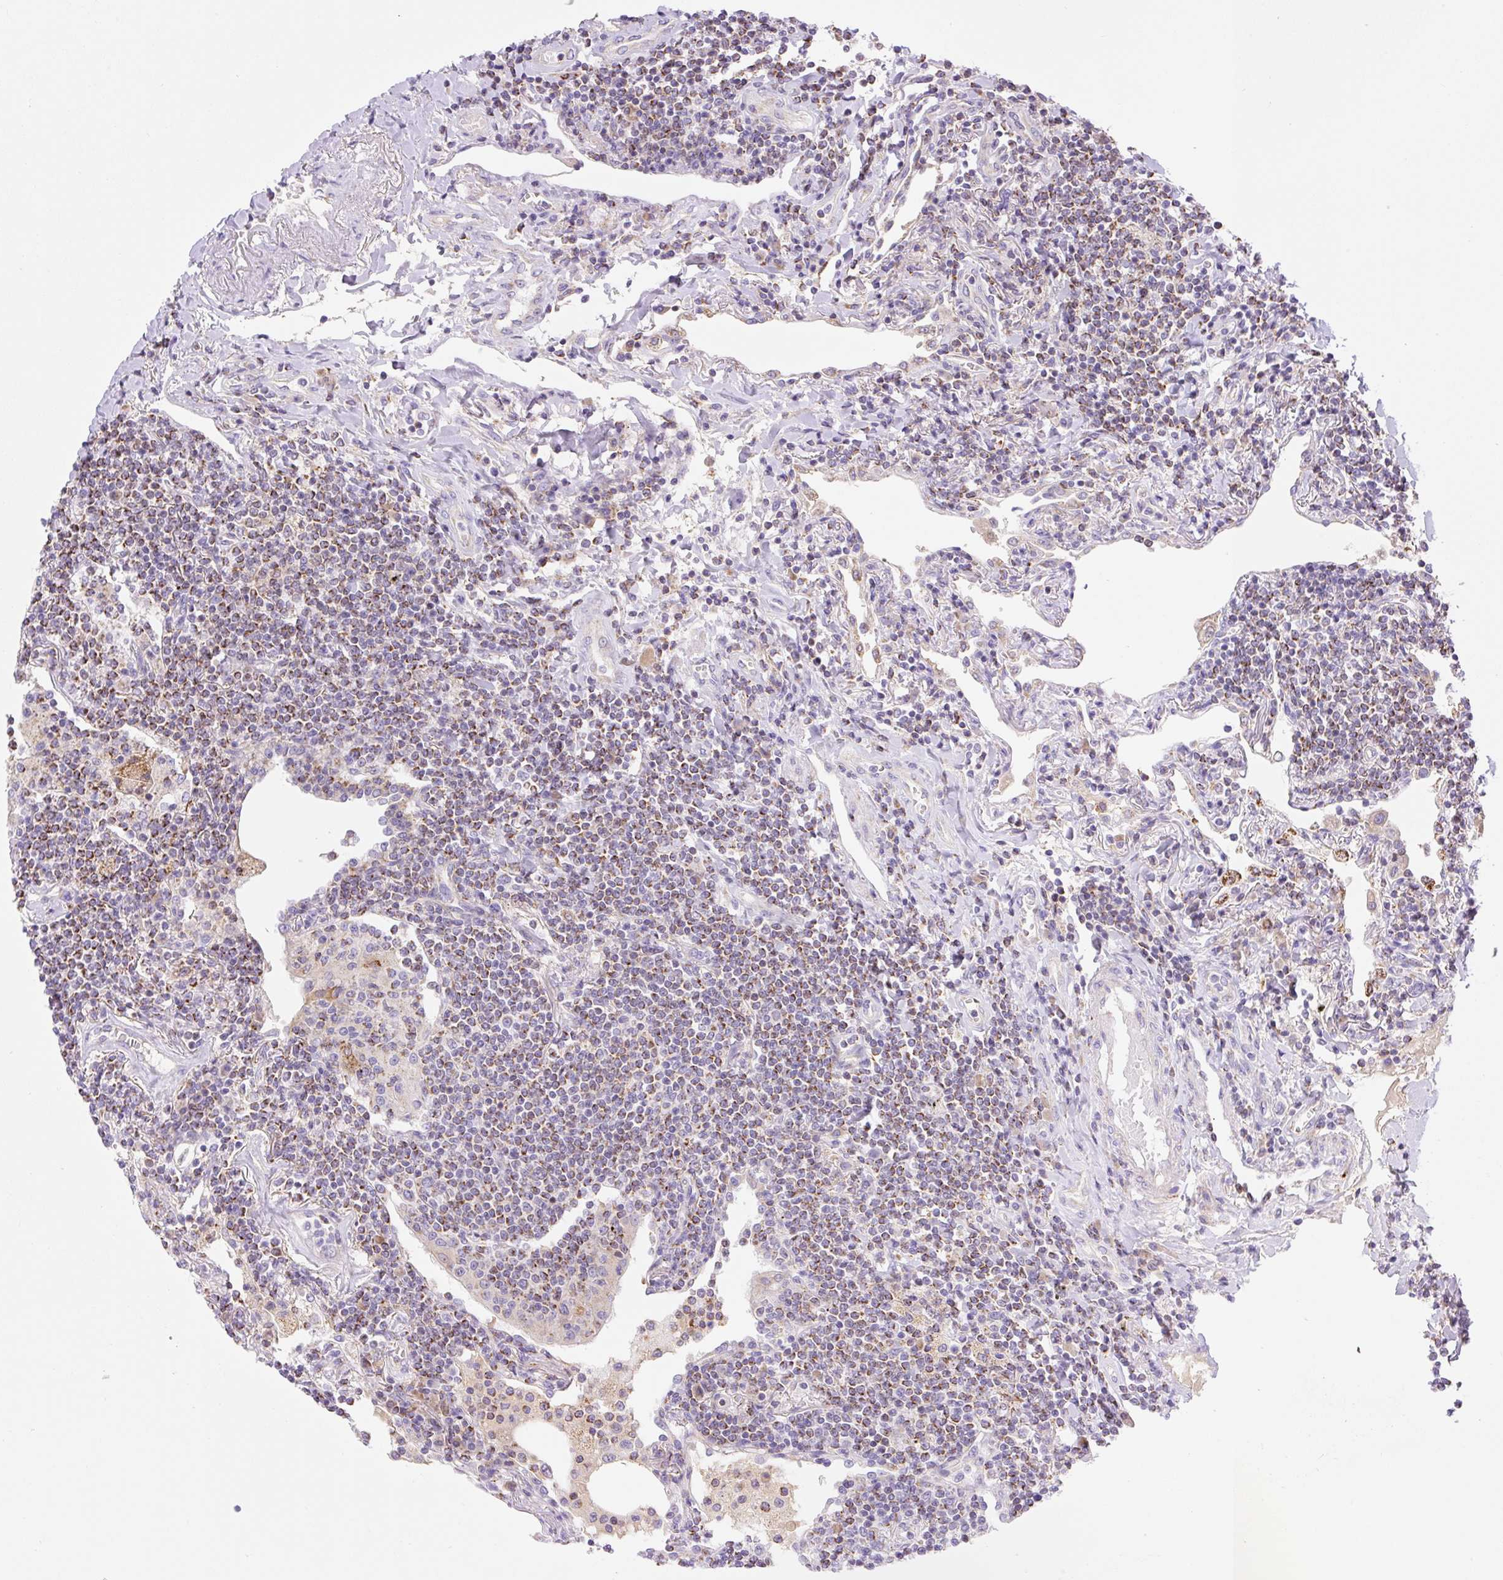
{"staining": {"intensity": "moderate", "quantity": ">75%", "location": "cytoplasmic/membranous"}, "tissue": "lymphoma", "cell_type": "Tumor cells", "image_type": "cancer", "snomed": [{"axis": "morphology", "description": "Malignant lymphoma, non-Hodgkin's type, Low grade"}, {"axis": "topography", "description": "Lung"}], "caption": "Immunohistochemistry (DAB) staining of lymphoma displays moderate cytoplasmic/membranous protein staining in approximately >75% of tumor cells.", "gene": "ETNK2", "patient": {"sex": "female", "age": 71}}